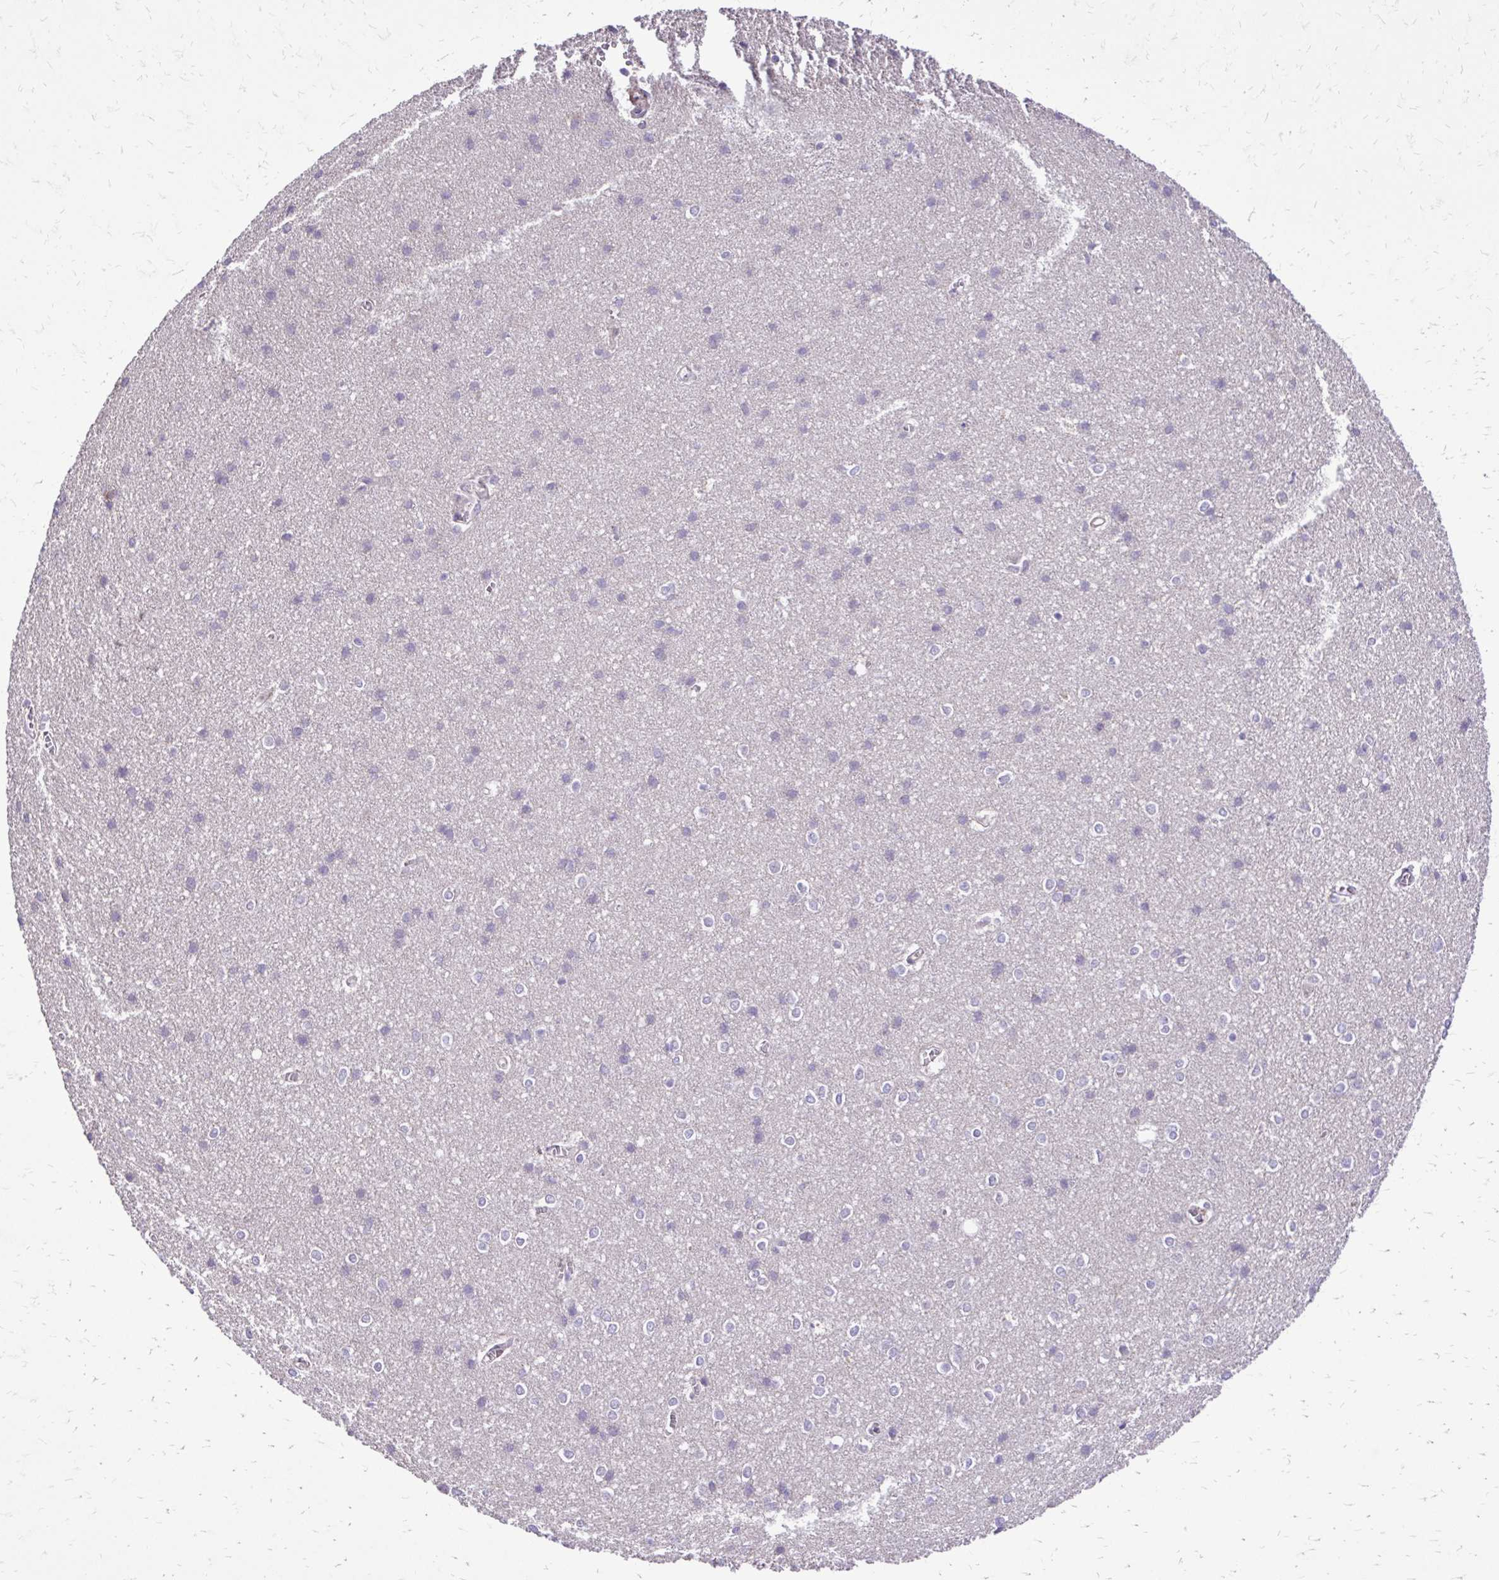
{"staining": {"intensity": "weak", "quantity": "<25%", "location": "cytoplasmic/membranous"}, "tissue": "cerebral cortex", "cell_type": "Endothelial cells", "image_type": "normal", "snomed": [{"axis": "morphology", "description": "Normal tissue, NOS"}, {"axis": "topography", "description": "Cerebral cortex"}], "caption": "Immunohistochemistry (IHC) of benign human cerebral cortex reveals no positivity in endothelial cells. (DAB immunohistochemistry with hematoxylin counter stain).", "gene": "ABCC3", "patient": {"sex": "male", "age": 37}}